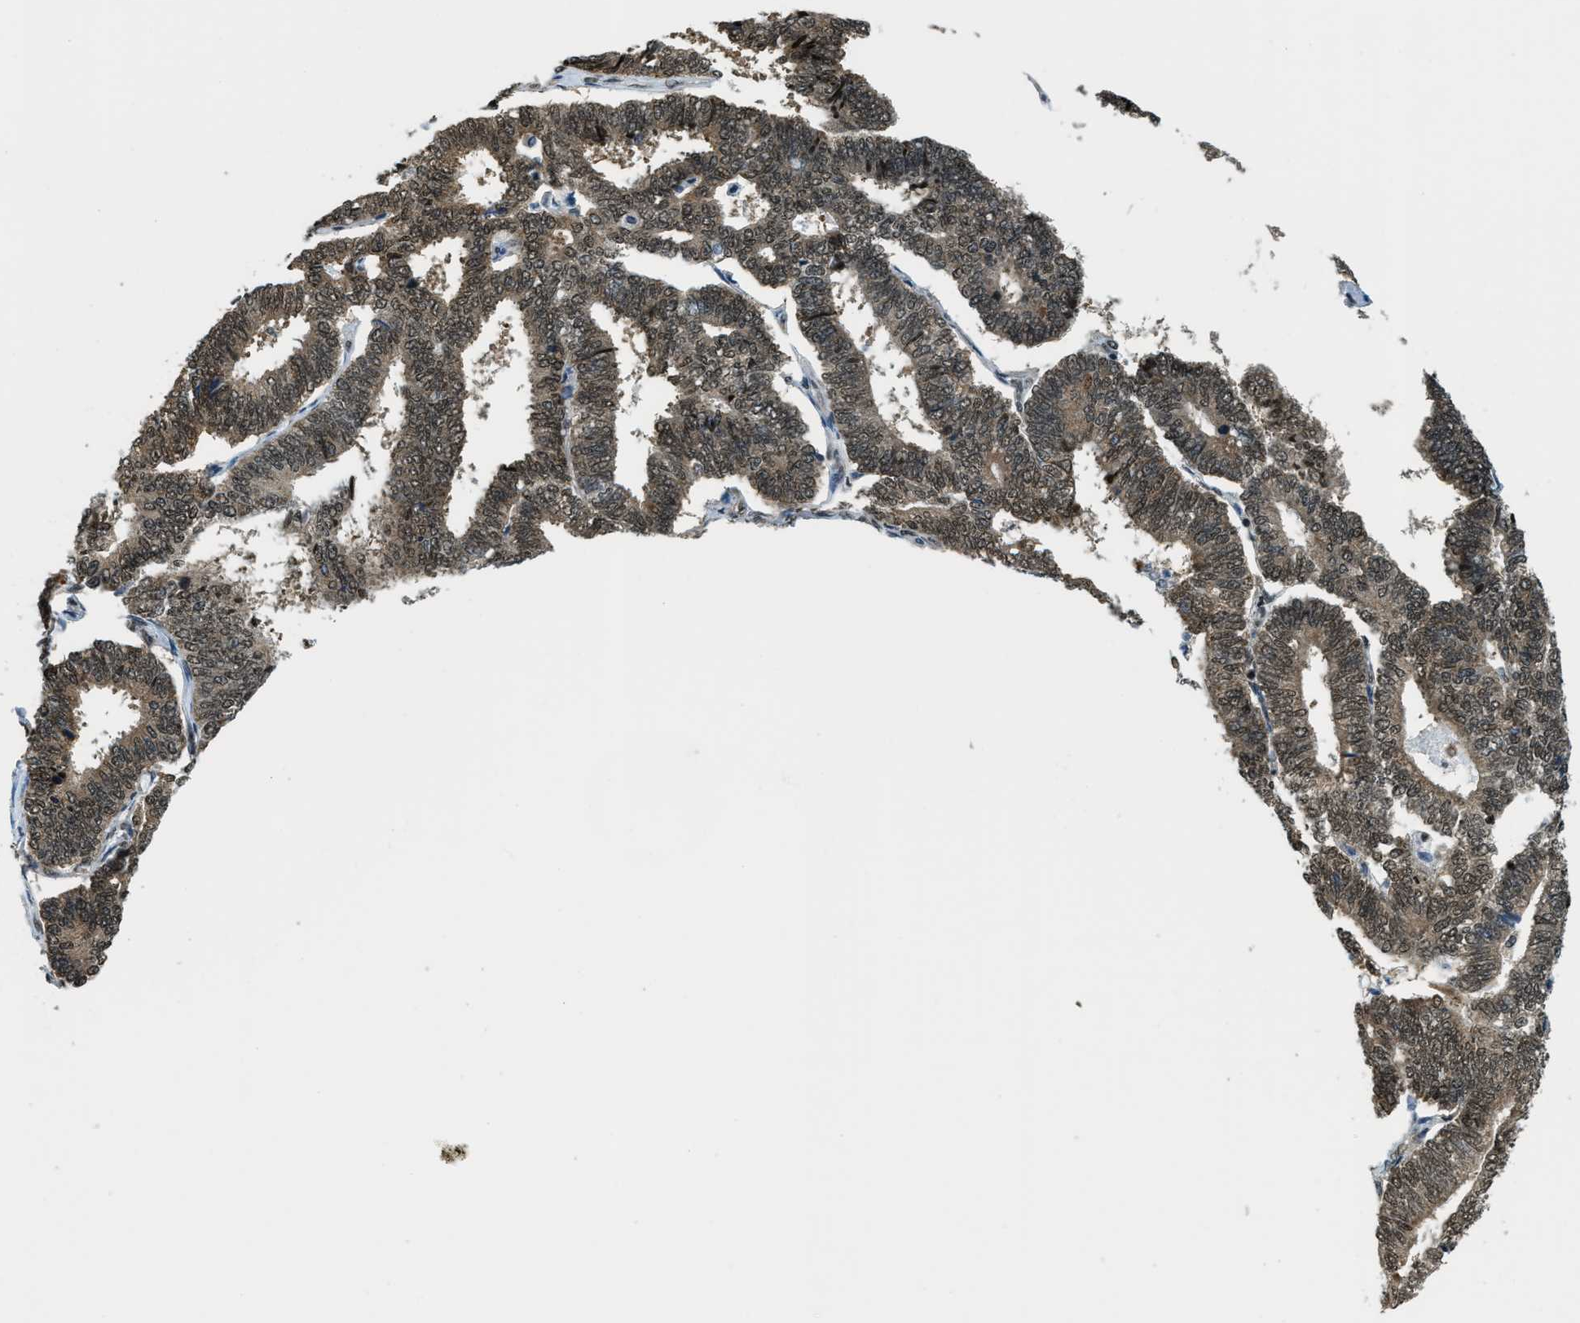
{"staining": {"intensity": "moderate", "quantity": ">75%", "location": "cytoplasmic/membranous,nuclear"}, "tissue": "endometrial cancer", "cell_type": "Tumor cells", "image_type": "cancer", "snomed": [{"axis": "morphology", "description": "Adenocarcinoma, NOS"}, {"axis": "topography", "description": "Endometrium"}], "caption": "High-power microscopy captured an immunohistochemistry photomicrograph of endometrial cancer, revealing moderate cytoplasmic/membranous and nuclear expression in approximately >75% of tumor cells.", "gene": "RAB11FIP1", "patient": {"sex": "female", "age": 70}}